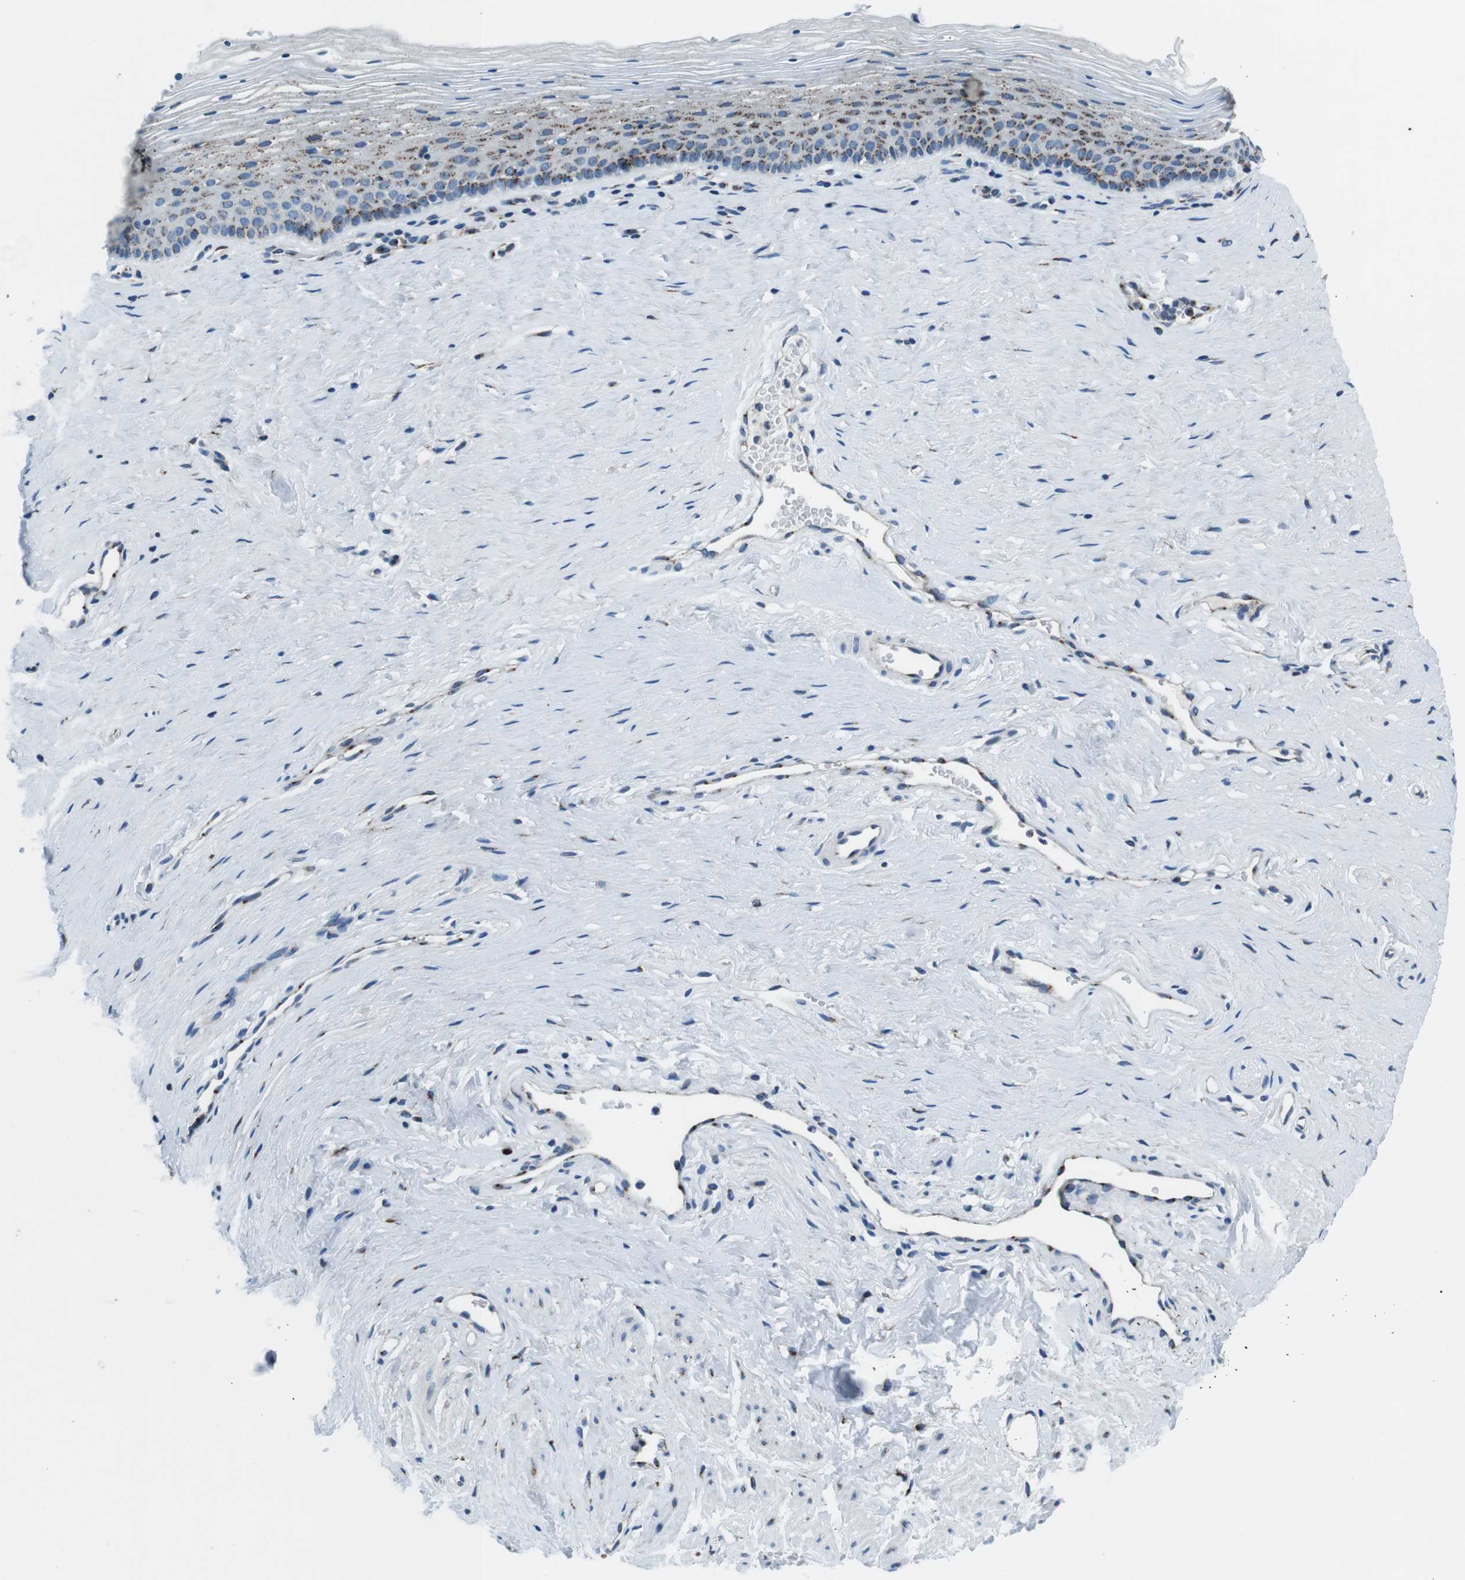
{"staining": {"intensity": "moderate", "quantity": "25%-75%", "location": "cytoplasmic/membranous"}, "tissue": "vagina", "cell_type": "Squamous epithelial cells", "image_type": "normal", "snomed": [{"axis": "morphology", "description": "Normal tissue, NOS"}, {"axis": "topography", "description": "Vagina"}], "caption": "The photomicrograph demonstrates immunohistochemical staining of normal vagina. There is moderate cytoplasmic/membranous expression is identified in about 25%-75% of squamous epithelial cells.", "gene": "NUCB2", "patient": {"sex": "female", "age": 32}}